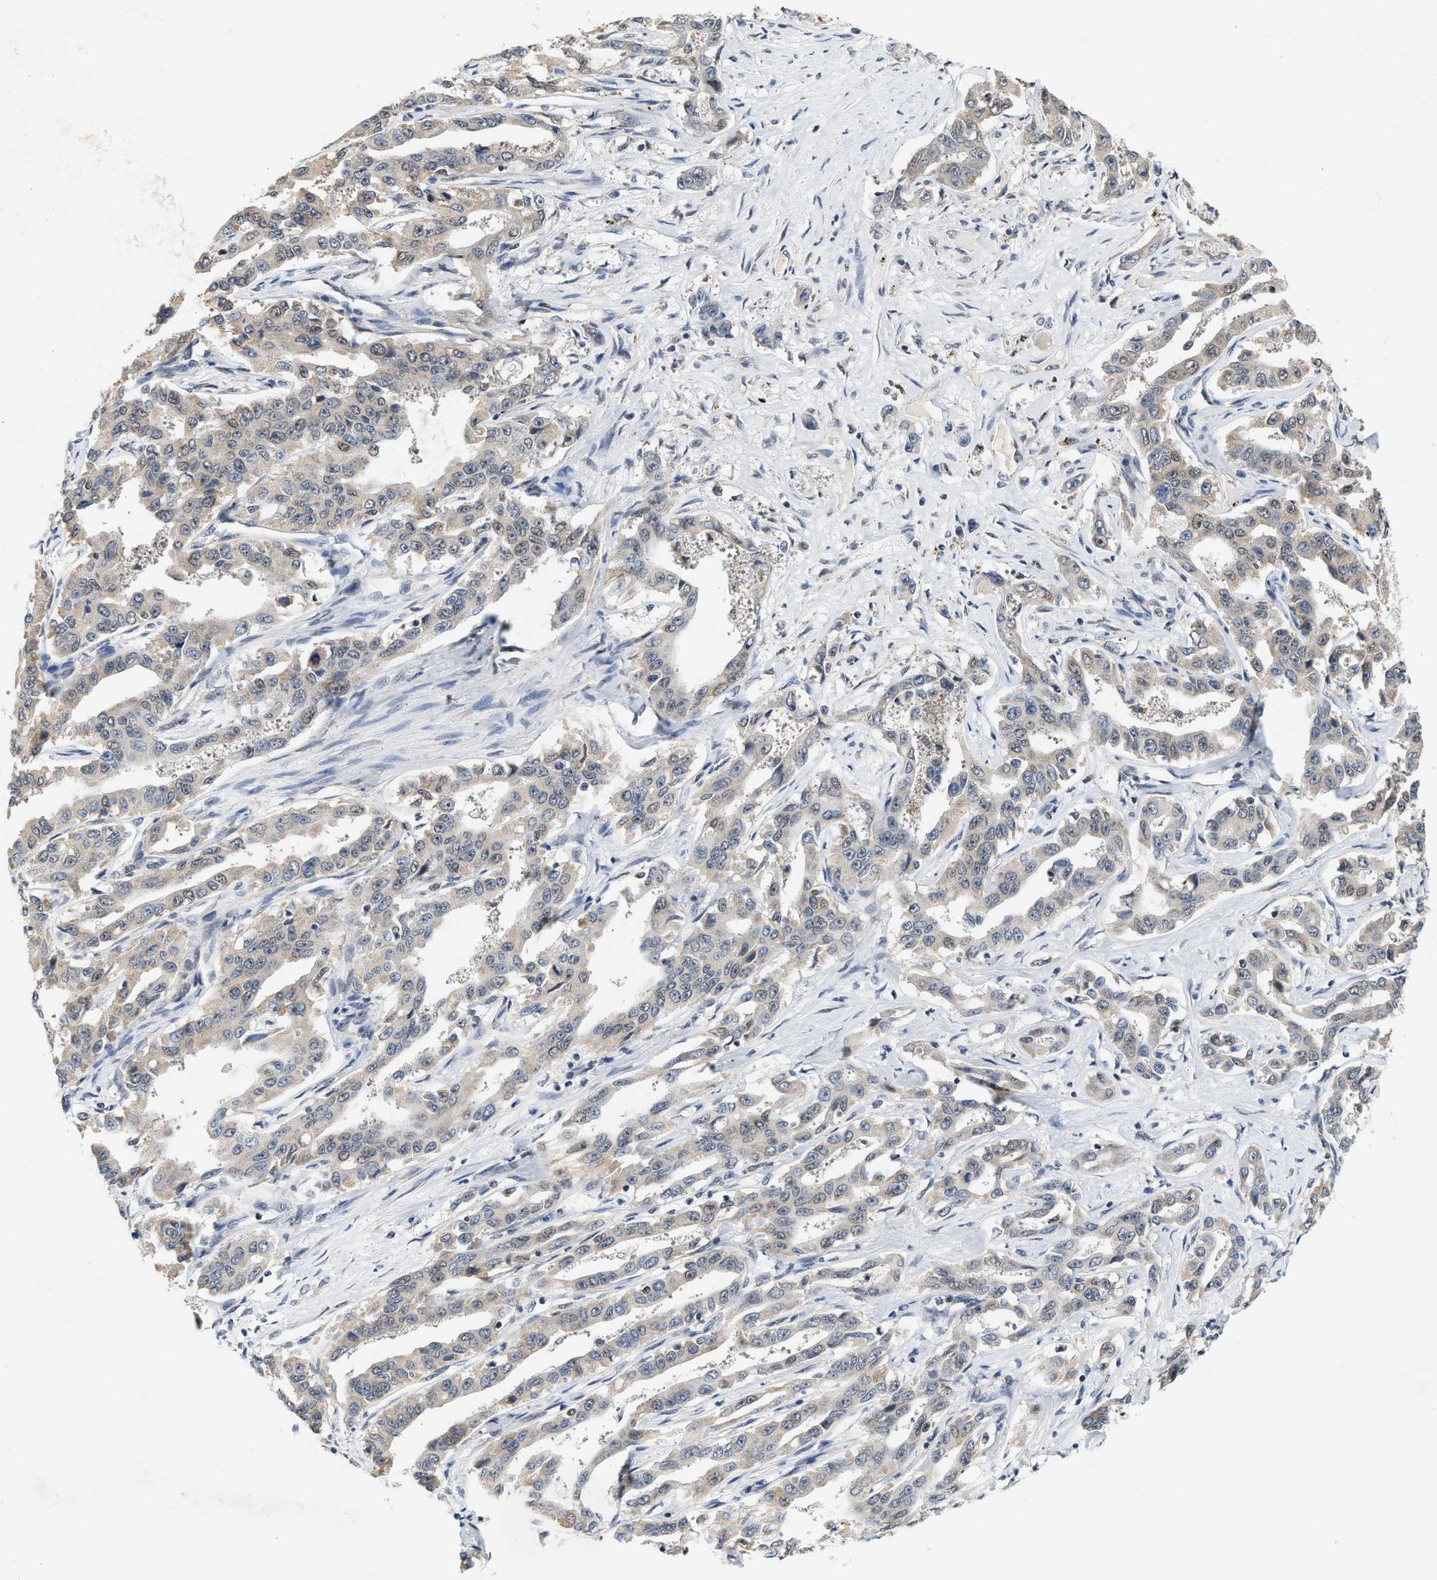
{"staining": {"intensity": "weak", "quantity": "<25%", "location": "cytoplasmic/membranous"}, "tissue": "liver cancer", "cell_type": "Tumor cells", "image_type": "cancer", "snomed": [{"axis": "morphology", "description": "Cholangiocarcinoma"}, {"axis": "topography", "description": "Liver"}], "caption": "Liver cholangiocarcinoma stained for a protein using immunohistochemistry (IHC) demonstrates no staining tumor cells.", "gene": "GIGYF1", "patient": {"sex": "male", "age": 59}}